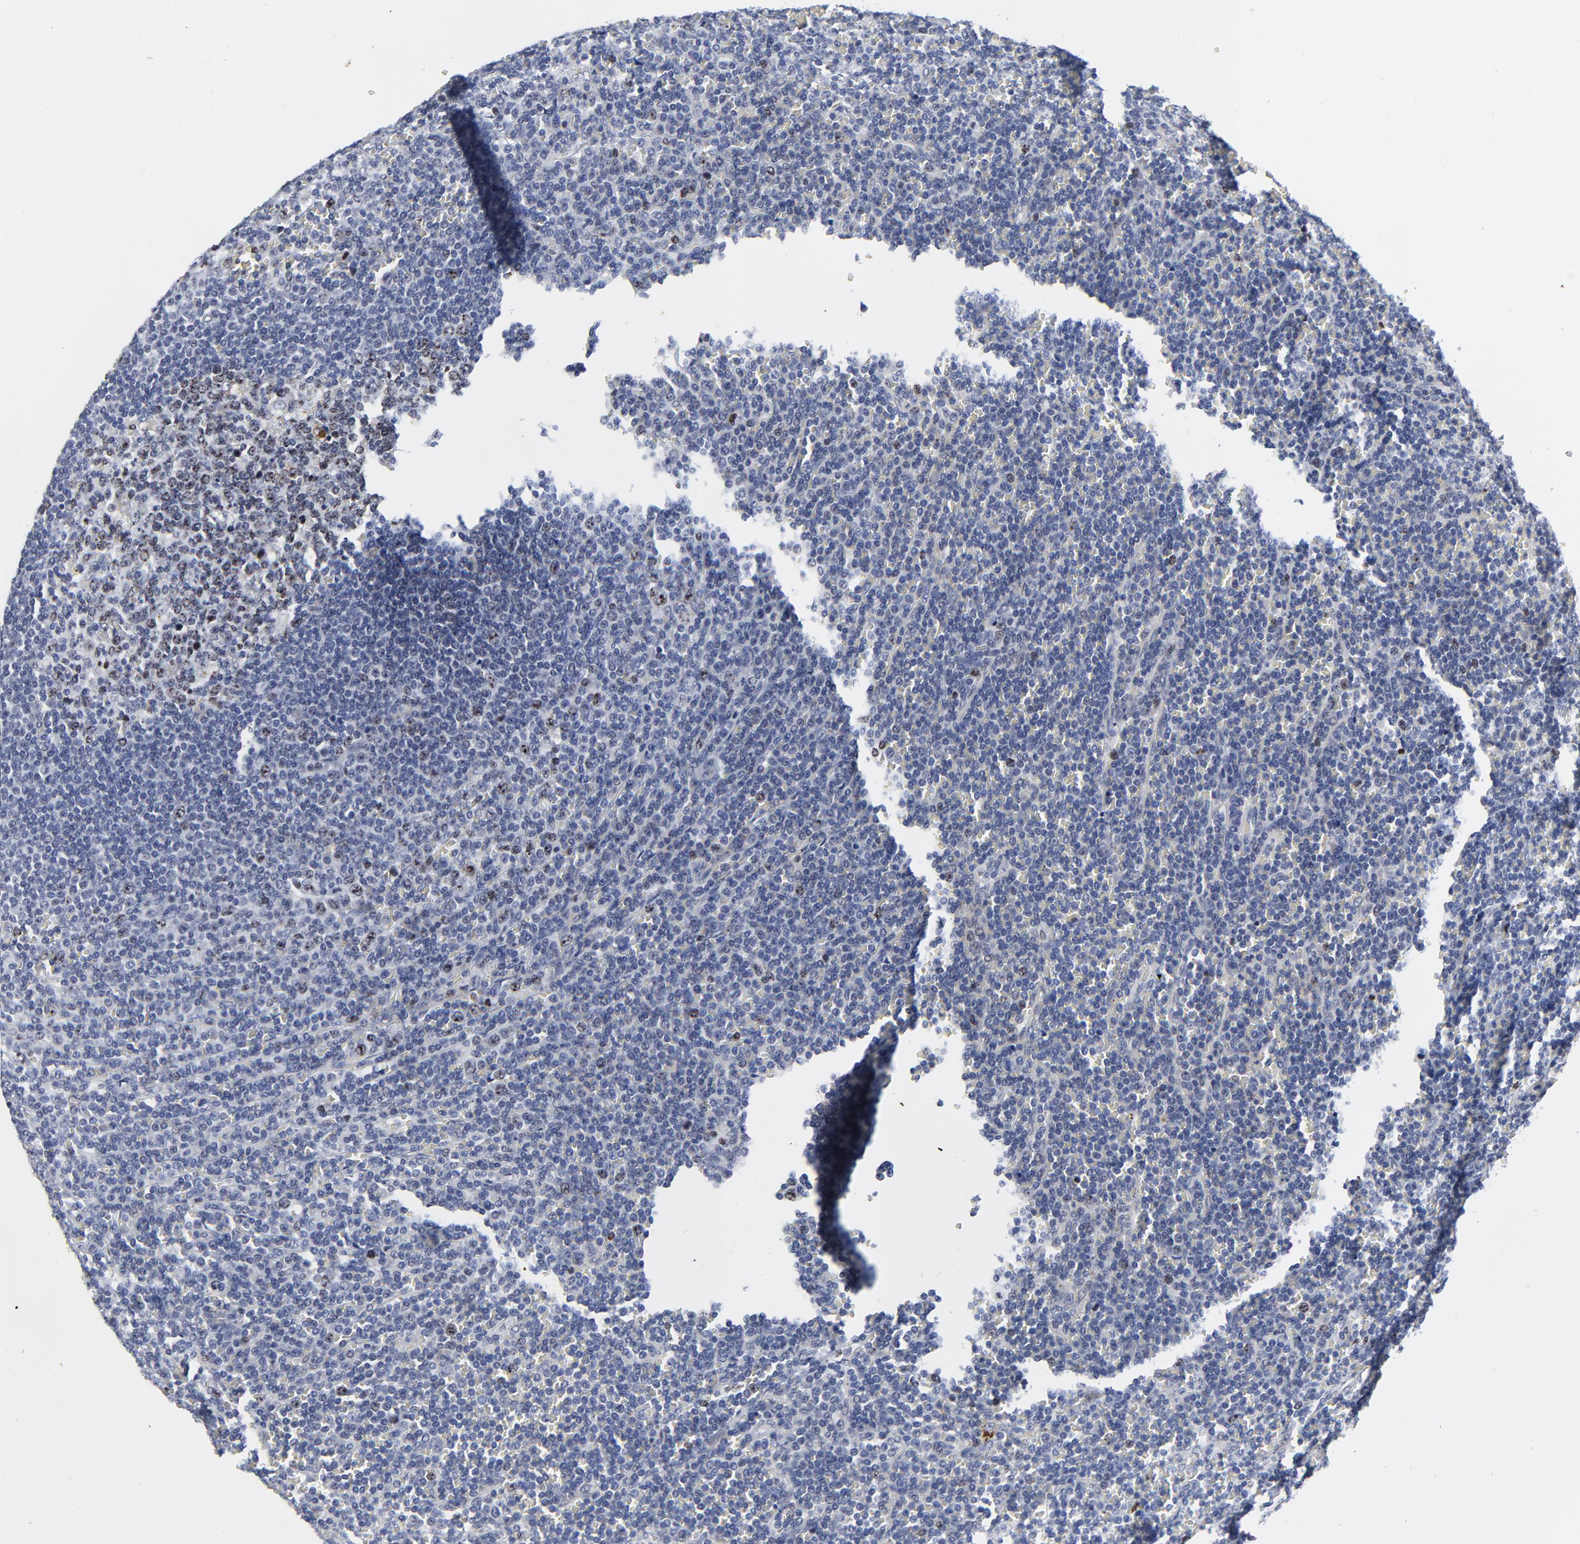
{"staining": {"intensity": "moderate", "quantity": "<25%", "location": "nuclear"}, "tissue": "lymphoma", "cell_type": "Tumor cells", "image_type": "cancer", "snomed": [{"axis": "morphology", "description": "Malignant lymphoma, non-Hodgkin's type, Low grade"}, {"axis": "topography", "description": "Spleen"}], "caption": "Lymphoma stained with a protein marker displays moderate staining in tumor cells.", "gene": "ZNF589", "patient": {"sex": "male", "age": 80}}